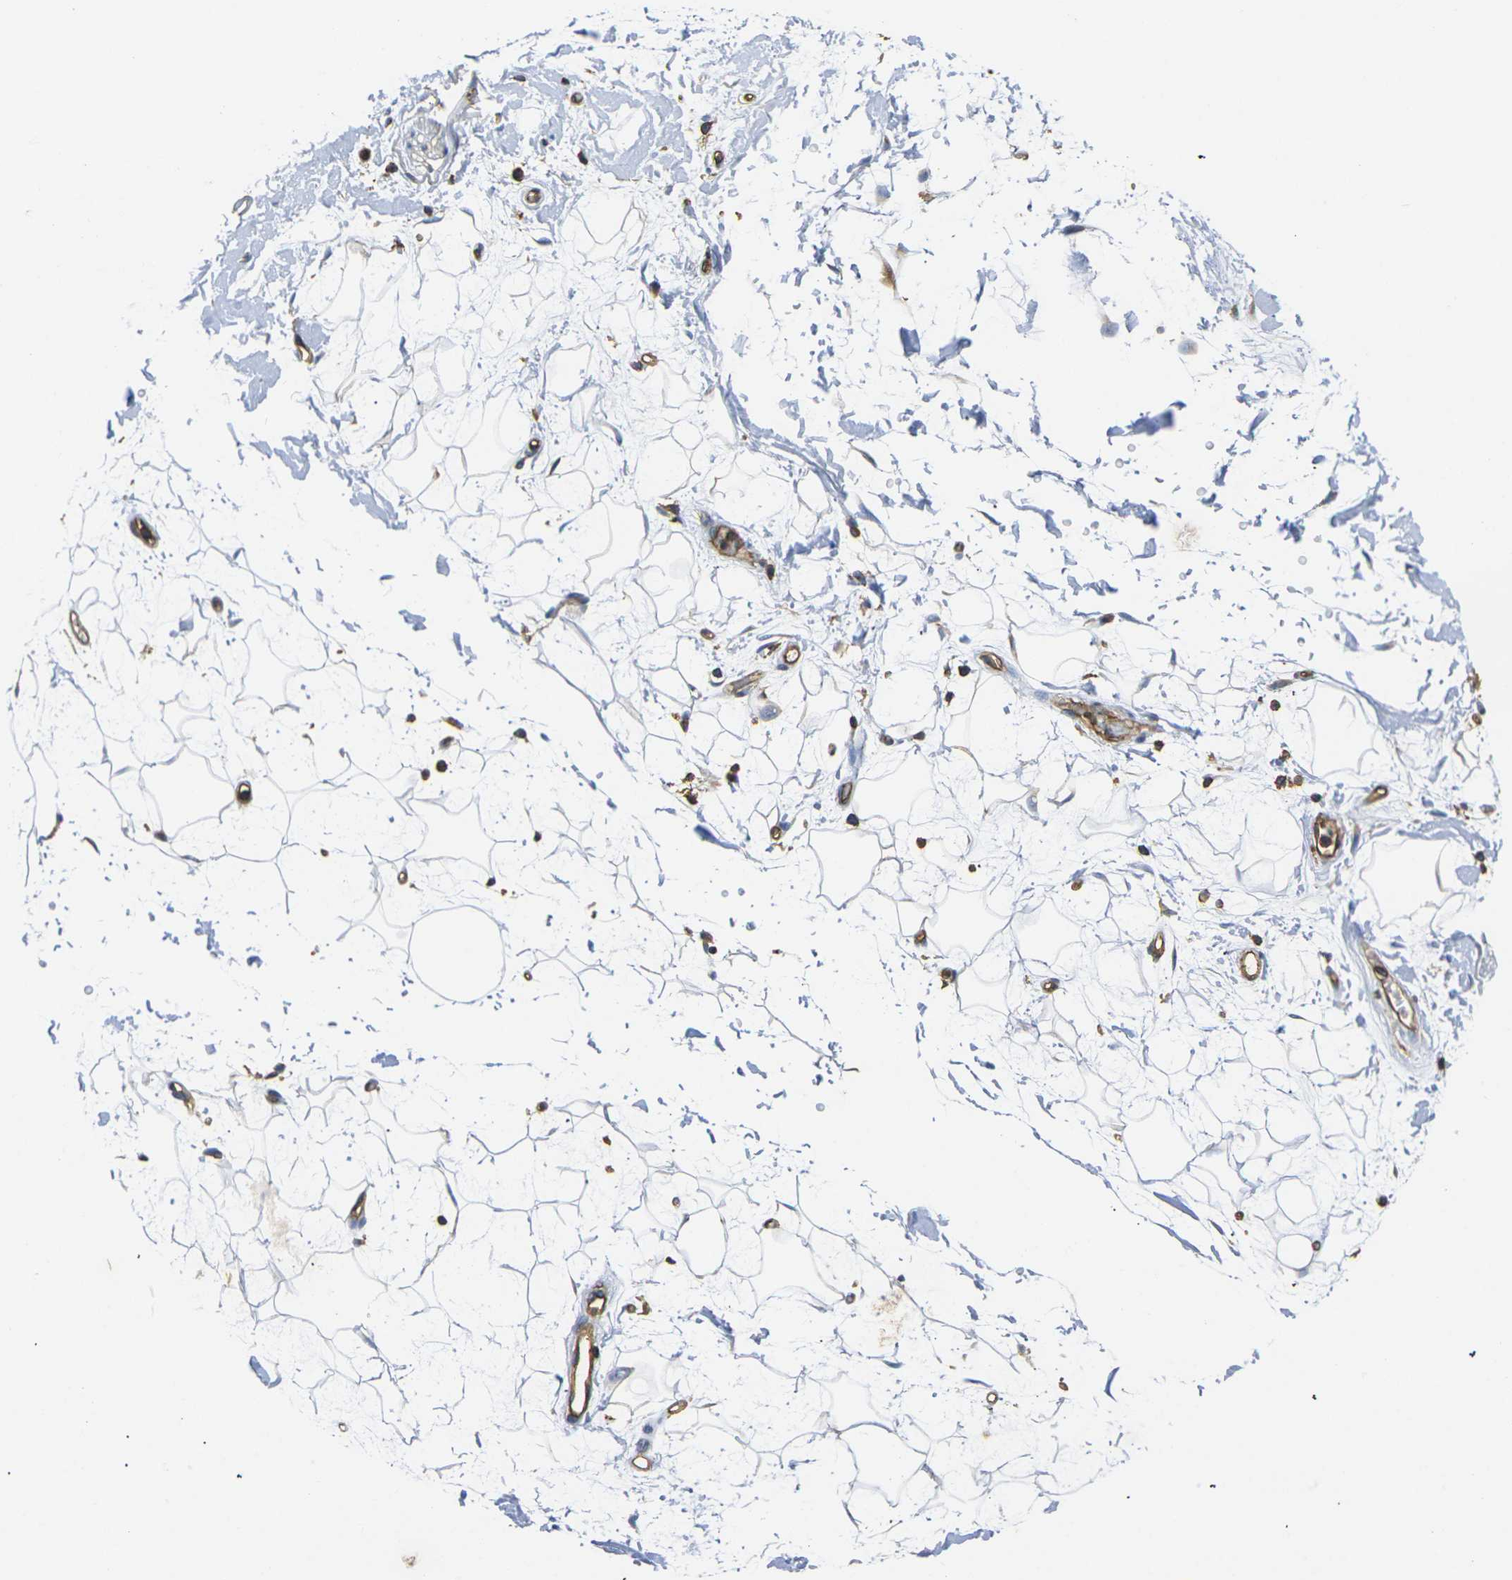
{"staining": {"intensity": "negative", "quantity": "none", "location": "none"}, "tissue": "adipose tissue", "cell_type": "Adipocytes", "image_type": "normal", "snomed": [{"axis": "morphology", "description": "Normal tissue, NOS"}, {"axis": "topography", "description": "Soft tissue"}], "caption": "Immunohistochemistry micrograph of normal adipose tissue: human adipose tissue stained with DAB demonstrates no significant protein staining in adipocytes.", "gene": "FAM110D", "patient": {"sex": "male", "age": 72}}